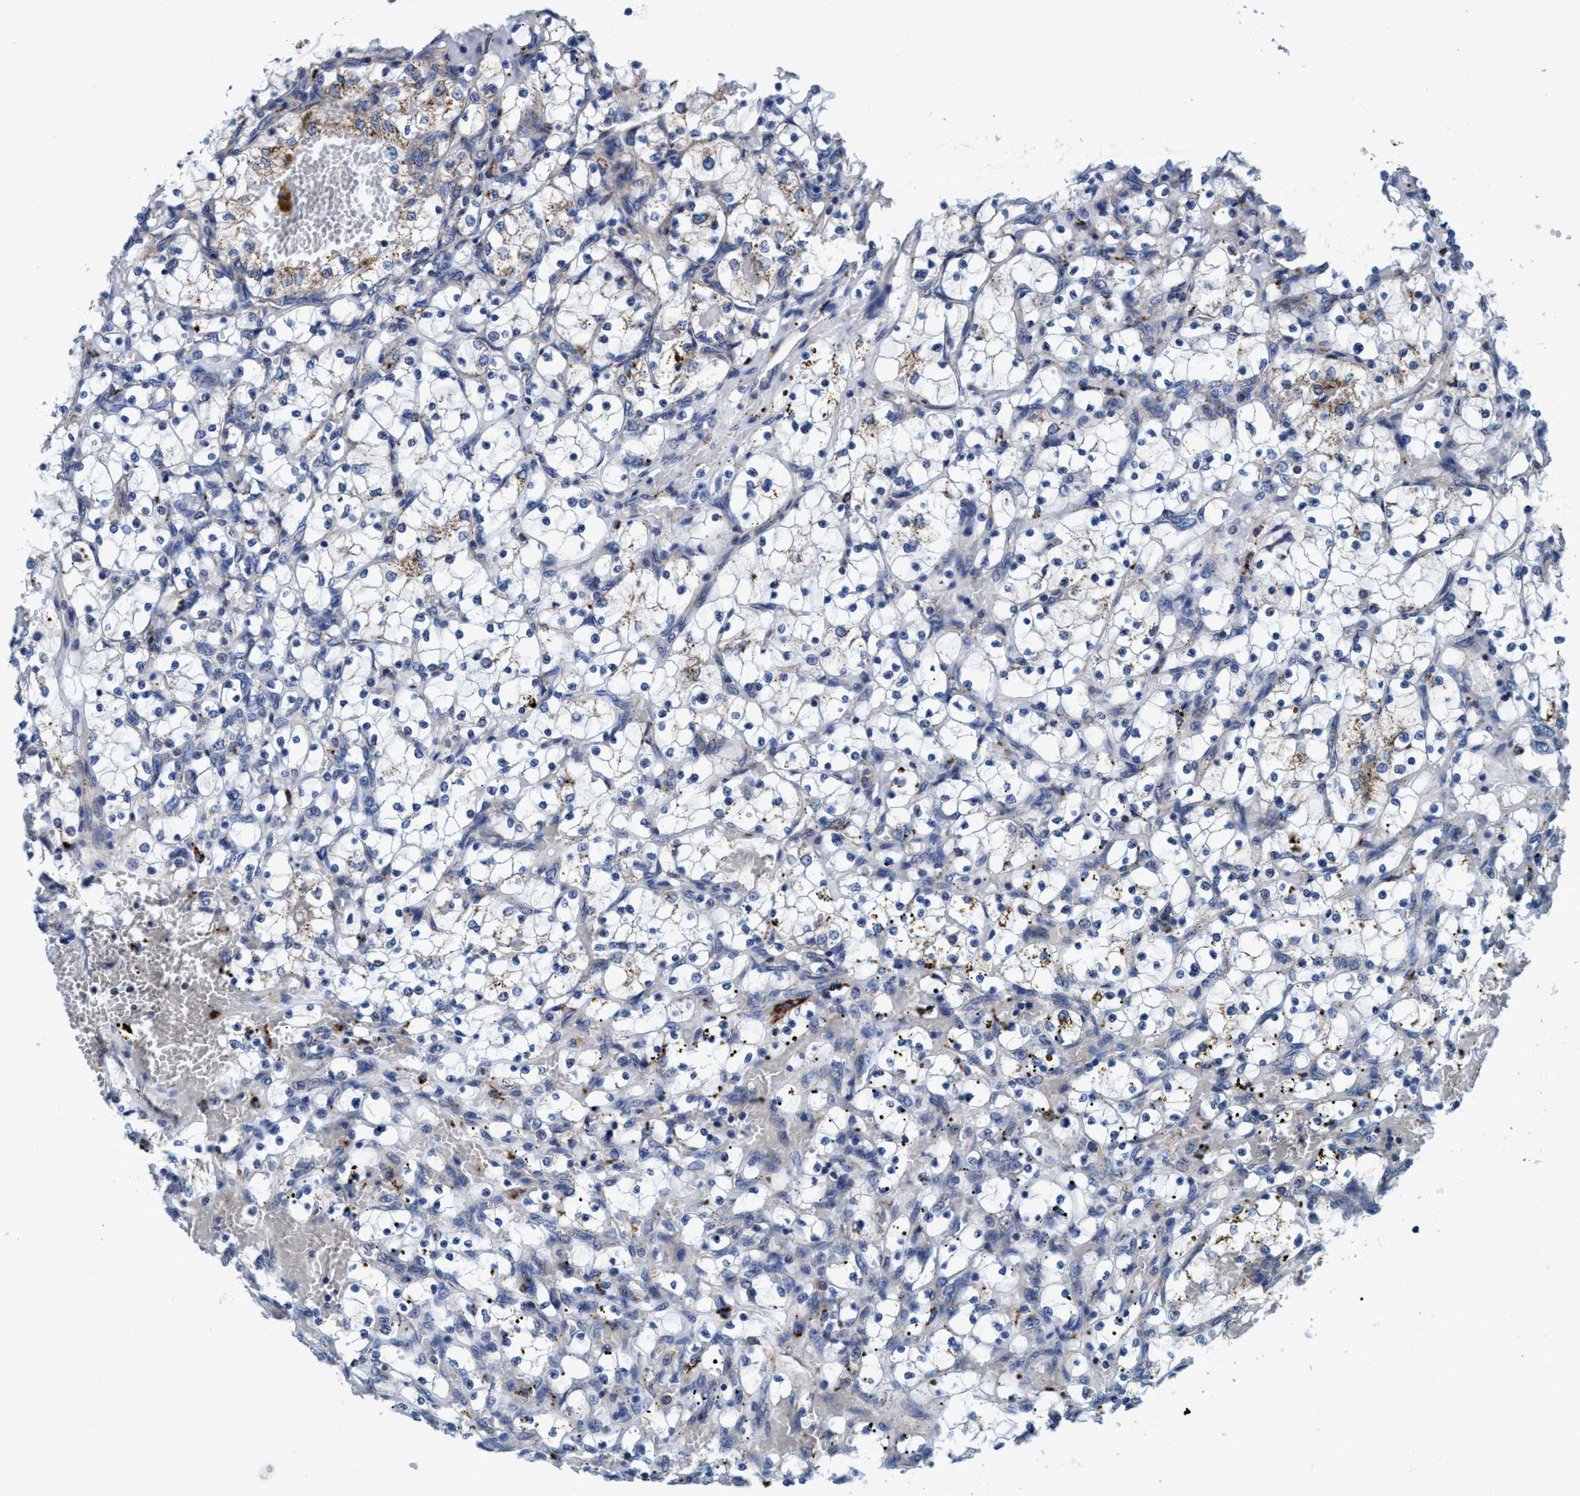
{"staining": {"intensity": "negative", "quantity": "none", "location": "none"}, "tissue": "renal cancer", "cell_type": "Tumor cells", "image_type": "cancer", "snomed": [{"axis": "morphology", "description": "Adenocarcinoma, NOS"}, {"axis": "topography", "description": "Kidney"}], "caption": "Immunohistochemistry (IHC) histopathology image of renal adenocarcinoma stained for a protein (brown), which exhibits no positivity in tumor cells.", "gene": "ENDOG", "patient": {"sex": "female", "age": 69}}